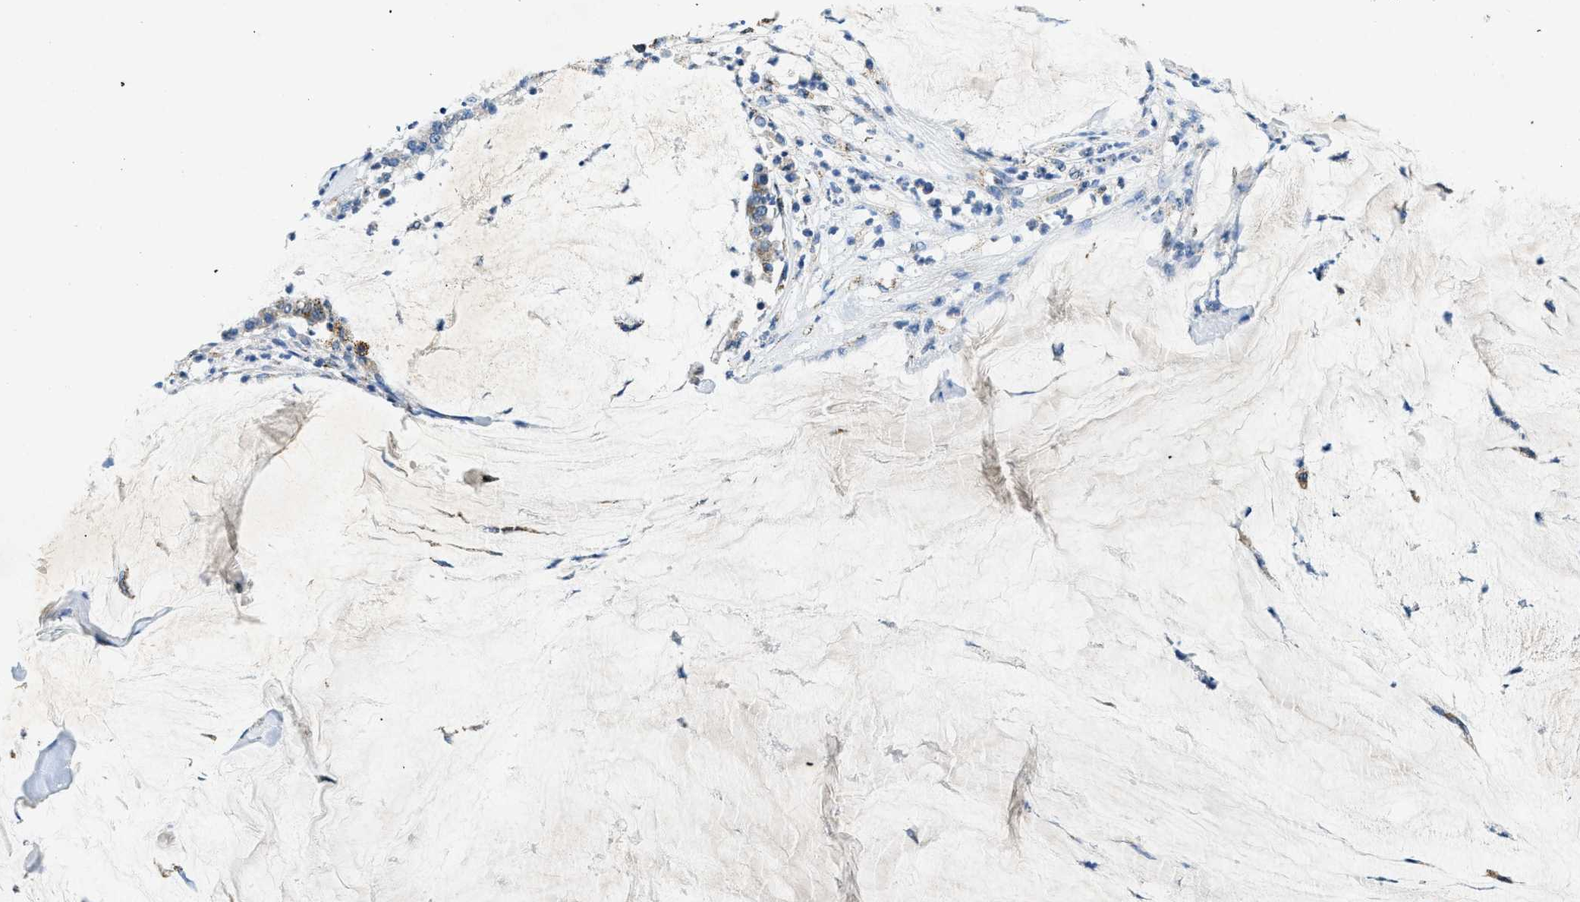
{"staining": {"intensity": "weak", "quantity": "<25%", "location": "cytoplasmic/membranous"}, "tissue": "pancreatic cancer", "cell_type": "Tumor cells", "image_type": "cancer", "snomed": [{"axis": "morphology", "description": "Adenocarcinoma, NOS"}, {"axis": "topography", "description": "Pancreas"}], "caption": "Immunohistochemistry image of human pancreatic adenocarcinoma stained for a protein (brown), which reveals no positivity in tumor cells. (Brightfield microscopy of DAB (3,3'-diaminobenzidine) IHC at high magnification).", "gene": "CDK15", "patient": {"sex": "male", "age": 41}}